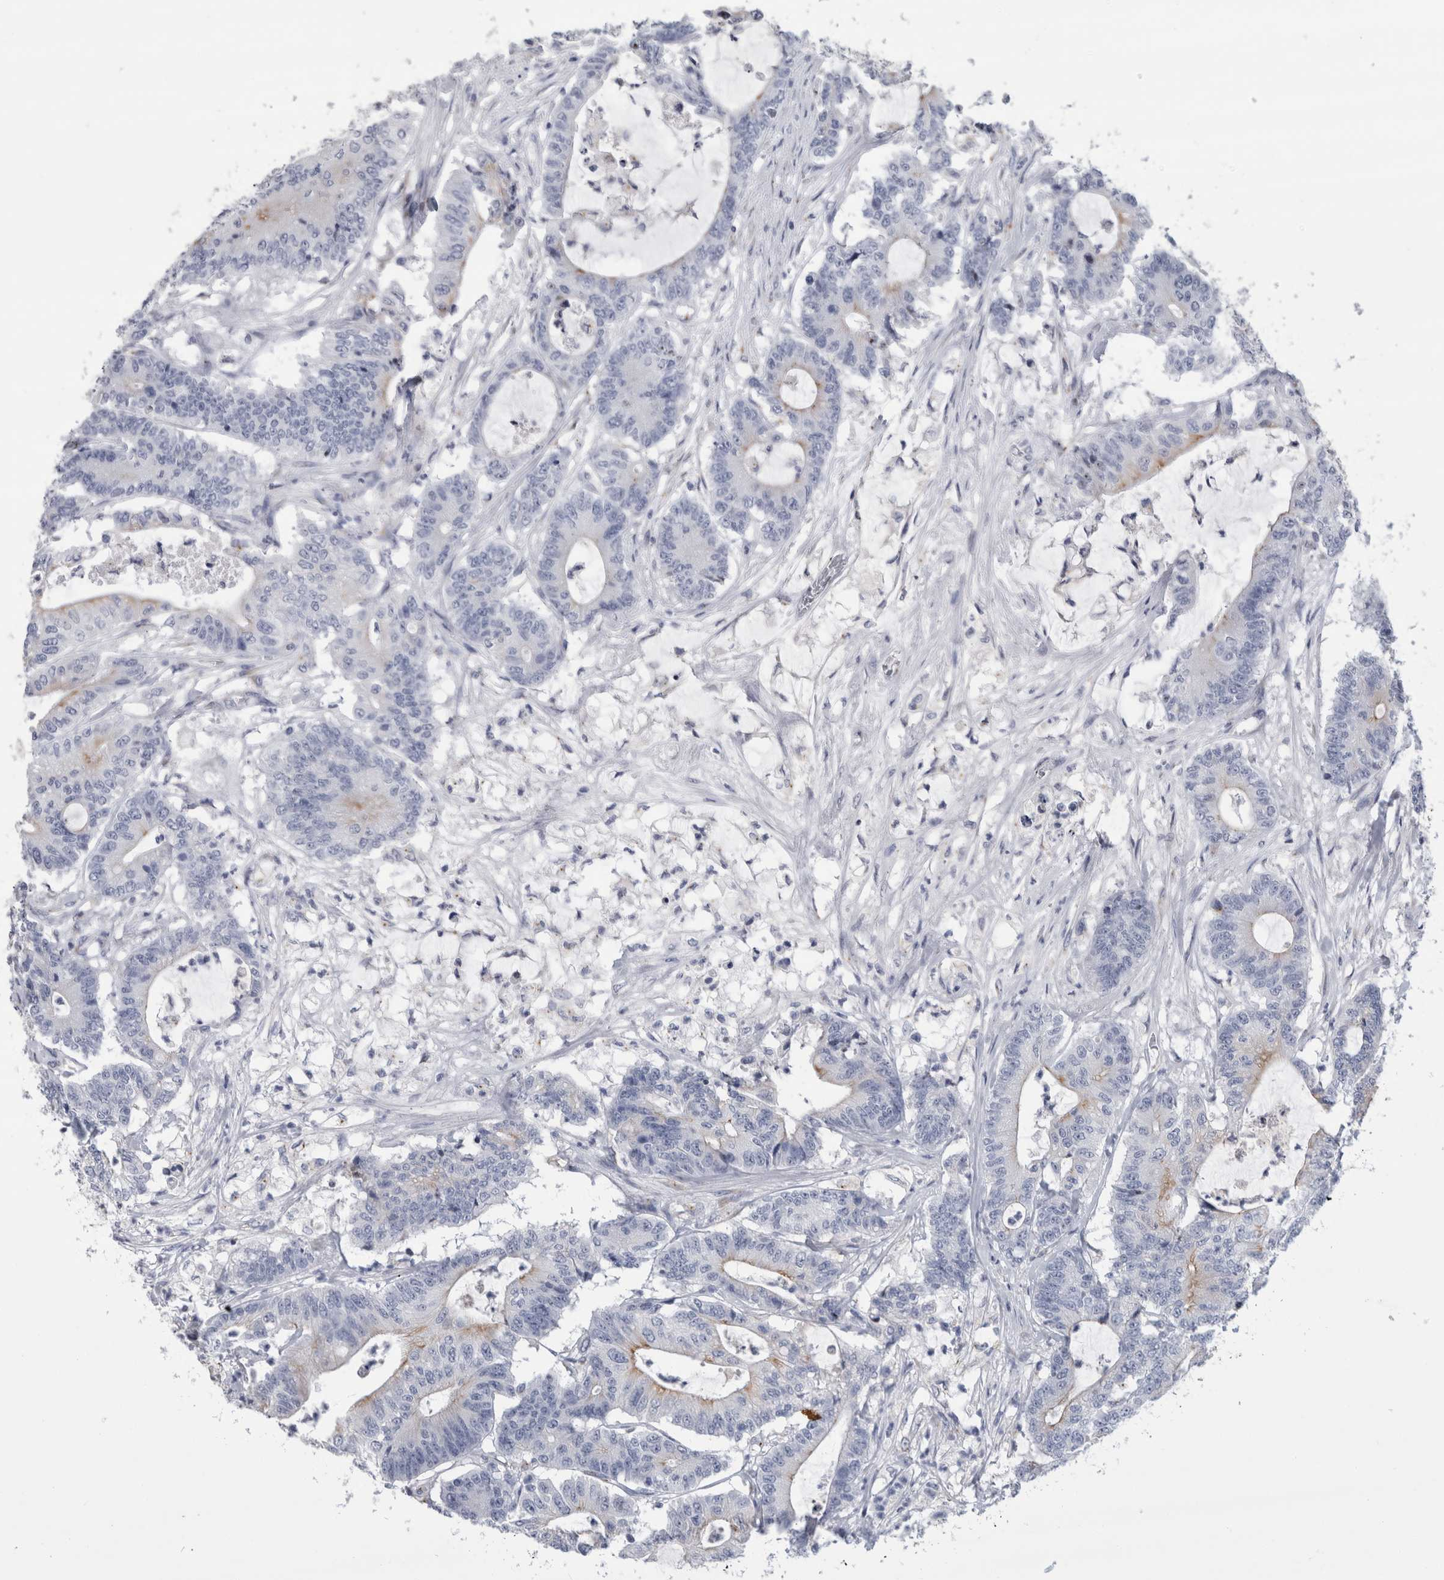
{"staining": {"intensity": "moderate", "quantity": "<25%", "location": "cytoplasmic/membranous"}, "tissue": "colorectal cancer", "cell_type": "Tumor cells", "image_type": "cancer", "snomed": [{"axis": "morphology", "description": "Adenocarcinoma, NOS"}, {"axis": "topography", "description": "Colon"}], "caption": "An IHC image of tumor tissue is shown. Protein staining in brown highlights moderate cytoplasmic/membranous positivity in colorectal adenocarcinoma within tumor cells.", "gene": "AKAP9", "patient": {"sex": "female", "age": 84}}